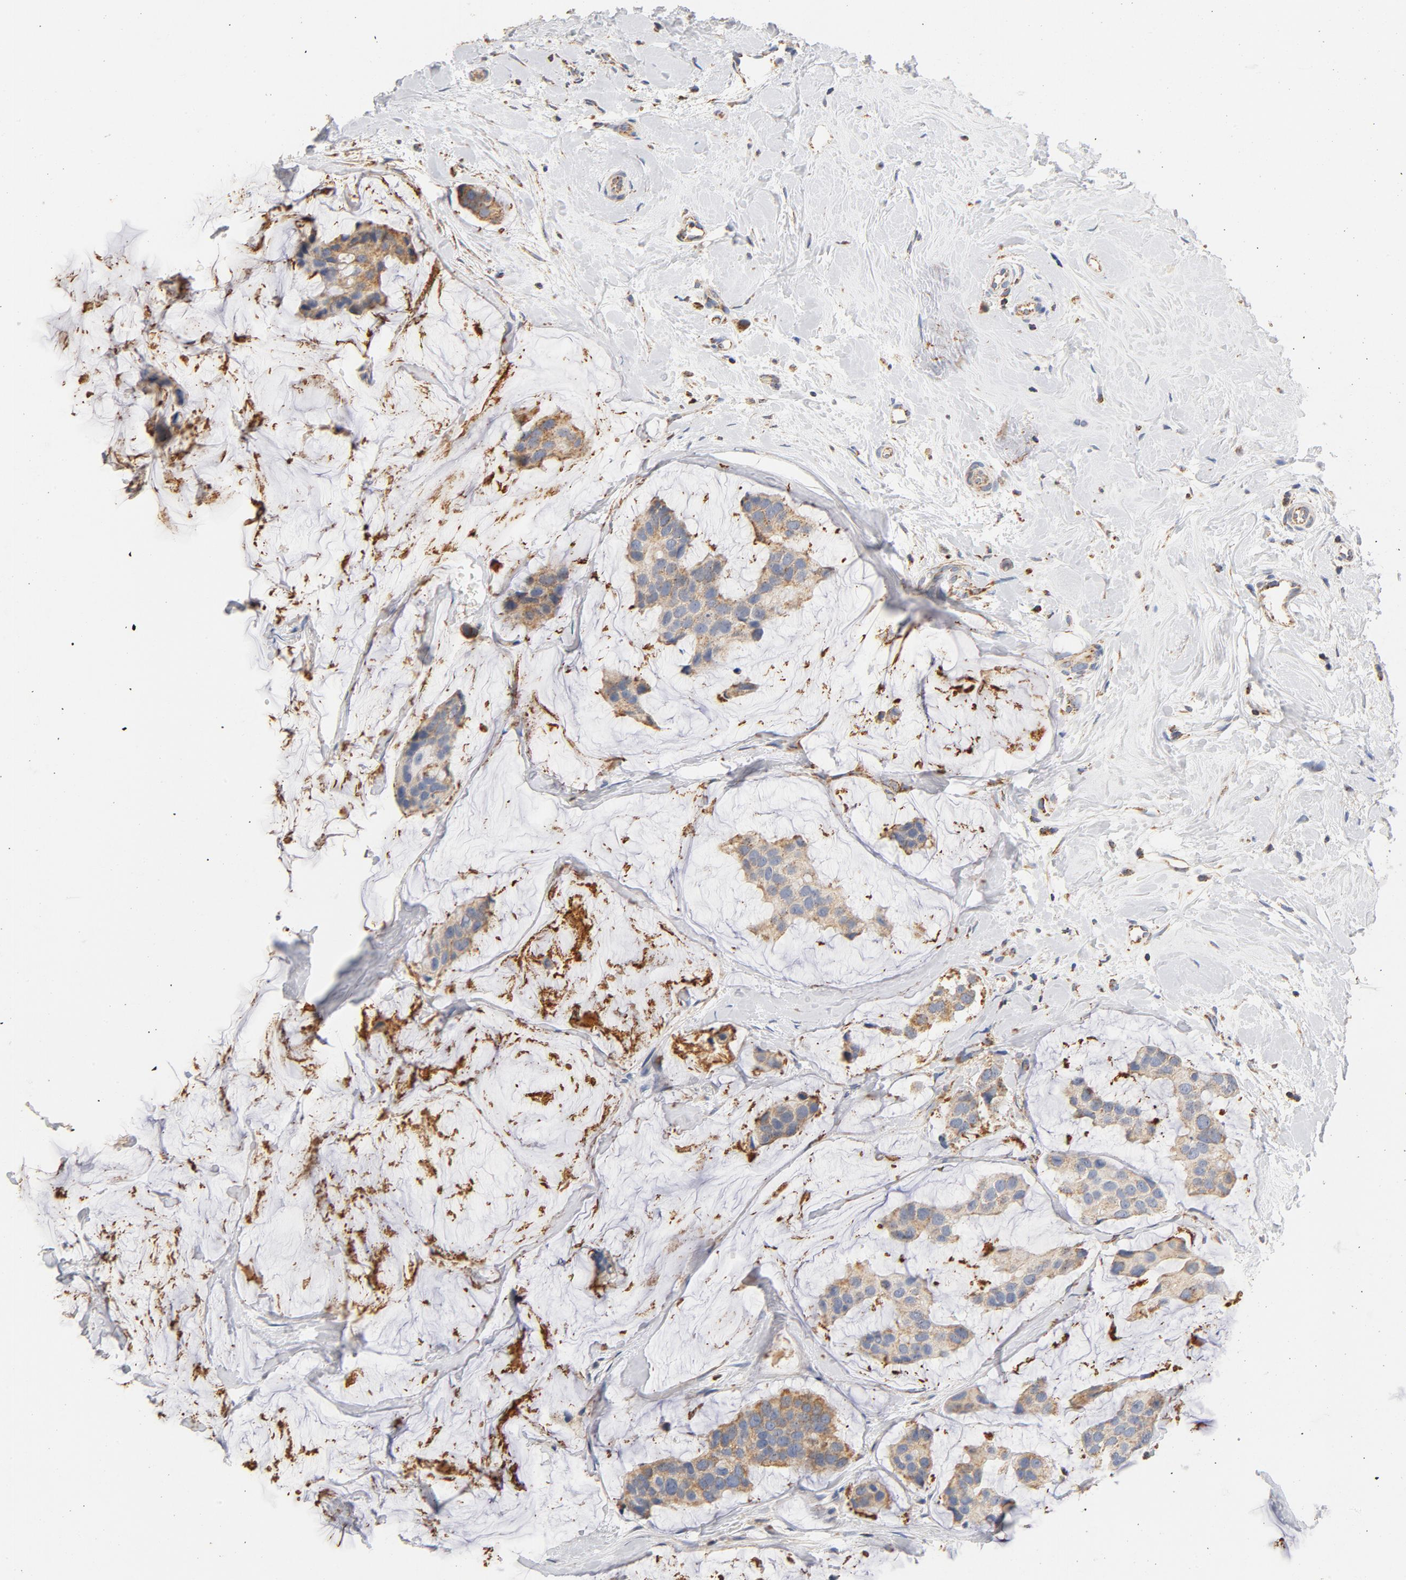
{"staining": {"intensity": "moderate", "quantity": ">75%", "location": "cytoplasmic/membranous"}, "tissue": "breast cancer", "cell_type": "Tumor cells", "image_type": "cancer", "snomed": [{"axis": "morphology", "description": "Normal tissue, NOS"}, {"axis": "morphology", "description": "Duct carcinoma"}, {"axis": "topography", "description": "Breast"}], "caption": "A histopathology image of breast intraductal carcinoma stained for a protein demonstrates moderate cytoplasmic/membranous brown staining in tumor cells.", "gene": "COX4I1", "patient": {"sex": "female", "age": 50}}